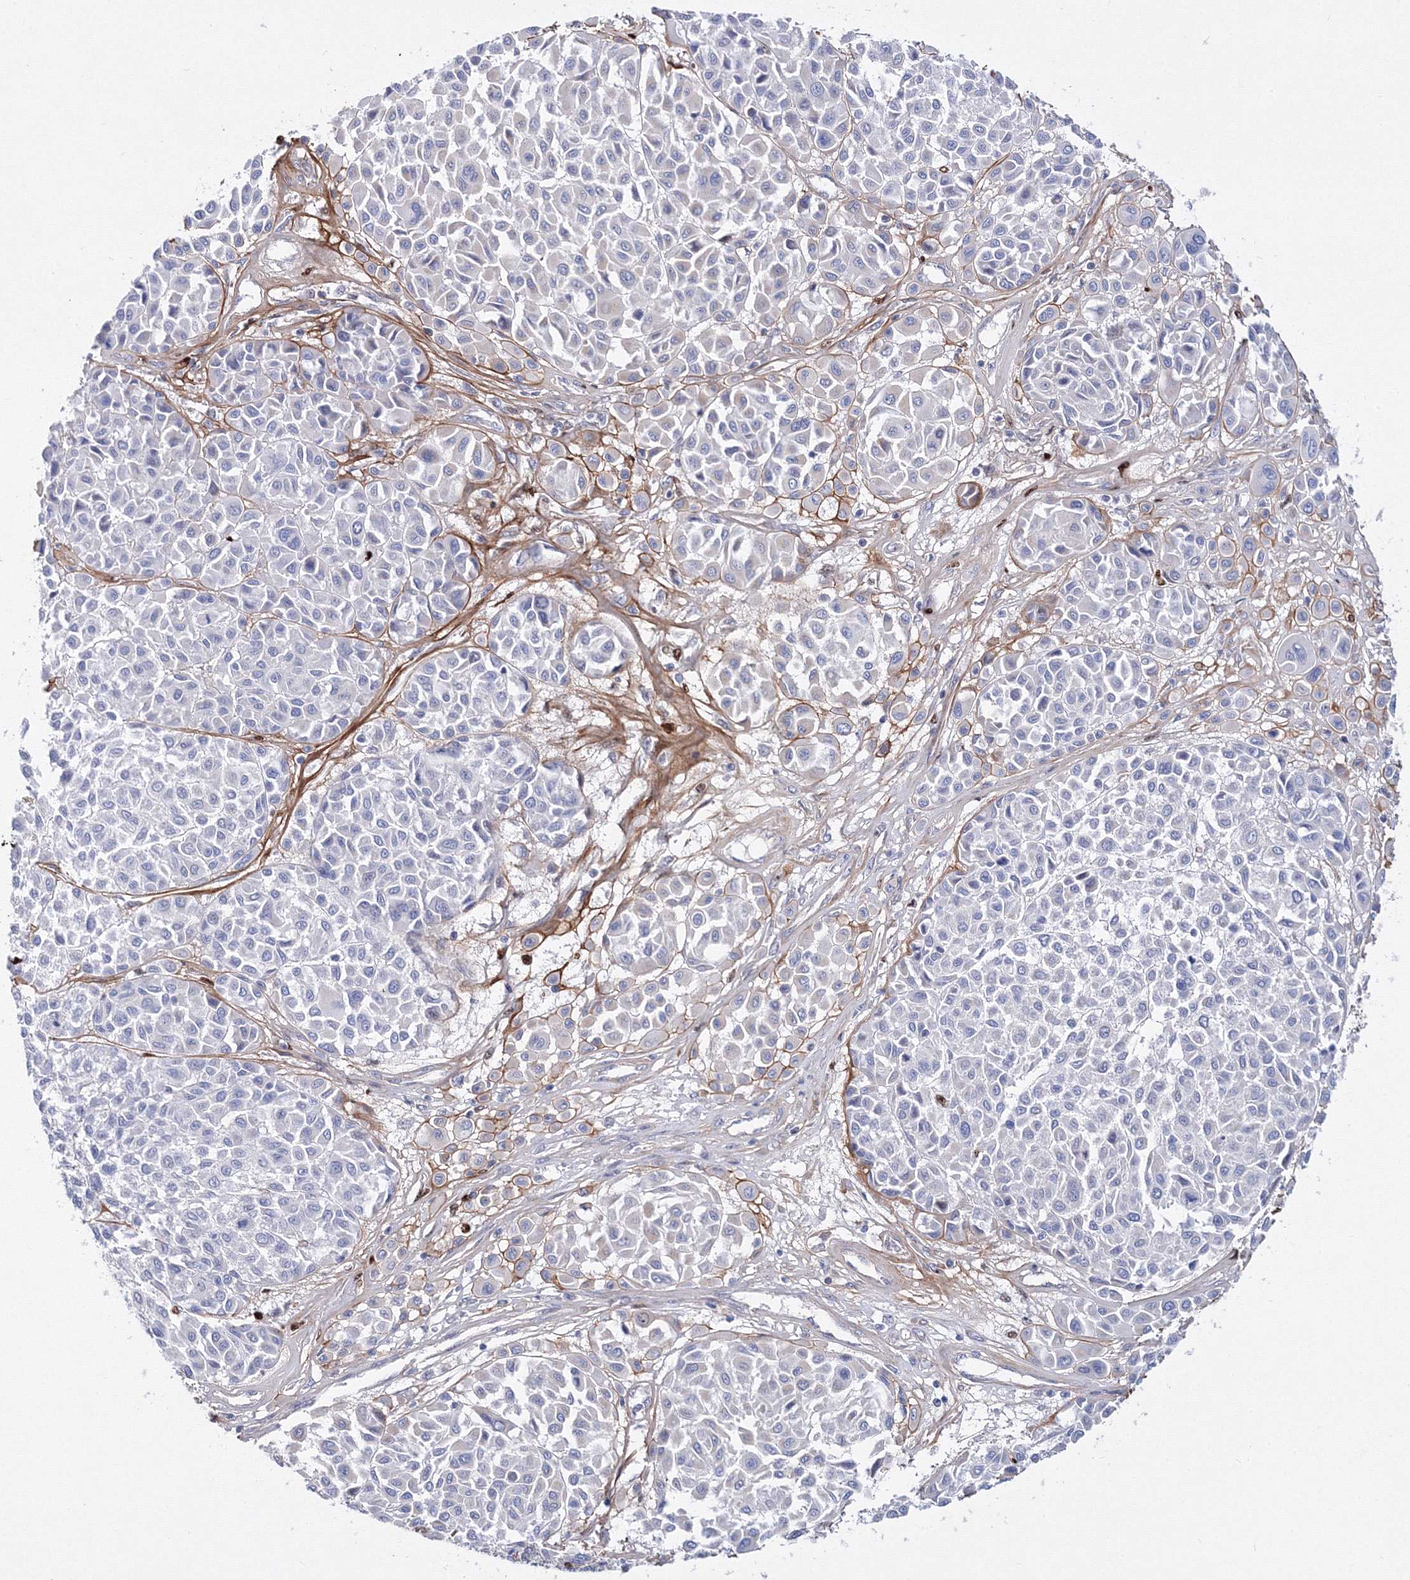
{"staining": {"intensity": "negative", "quantity": "none", "location": "none"}, "tissue": "melanoma", "cell_type": "Tumor cells", "image_type": "cancer", "snomed": [{"axis": "morphology", "description": "Malignant melanoma, Metastatic site"}, {"axis": "topography", "description": "Soft tissue"}], "caption": "An IHC histopathology image of melanoma is shown. There is no staining in tumor cells of melanoma. Brightfield microscopy of immunohistochemistry stained with DAB (3,3'-diaminobenzidine) (brown) and hematoxylin (blue), captured at high magnification.", "gene": "C11orf52", "patient": {"sex": "male", "age": 41}}